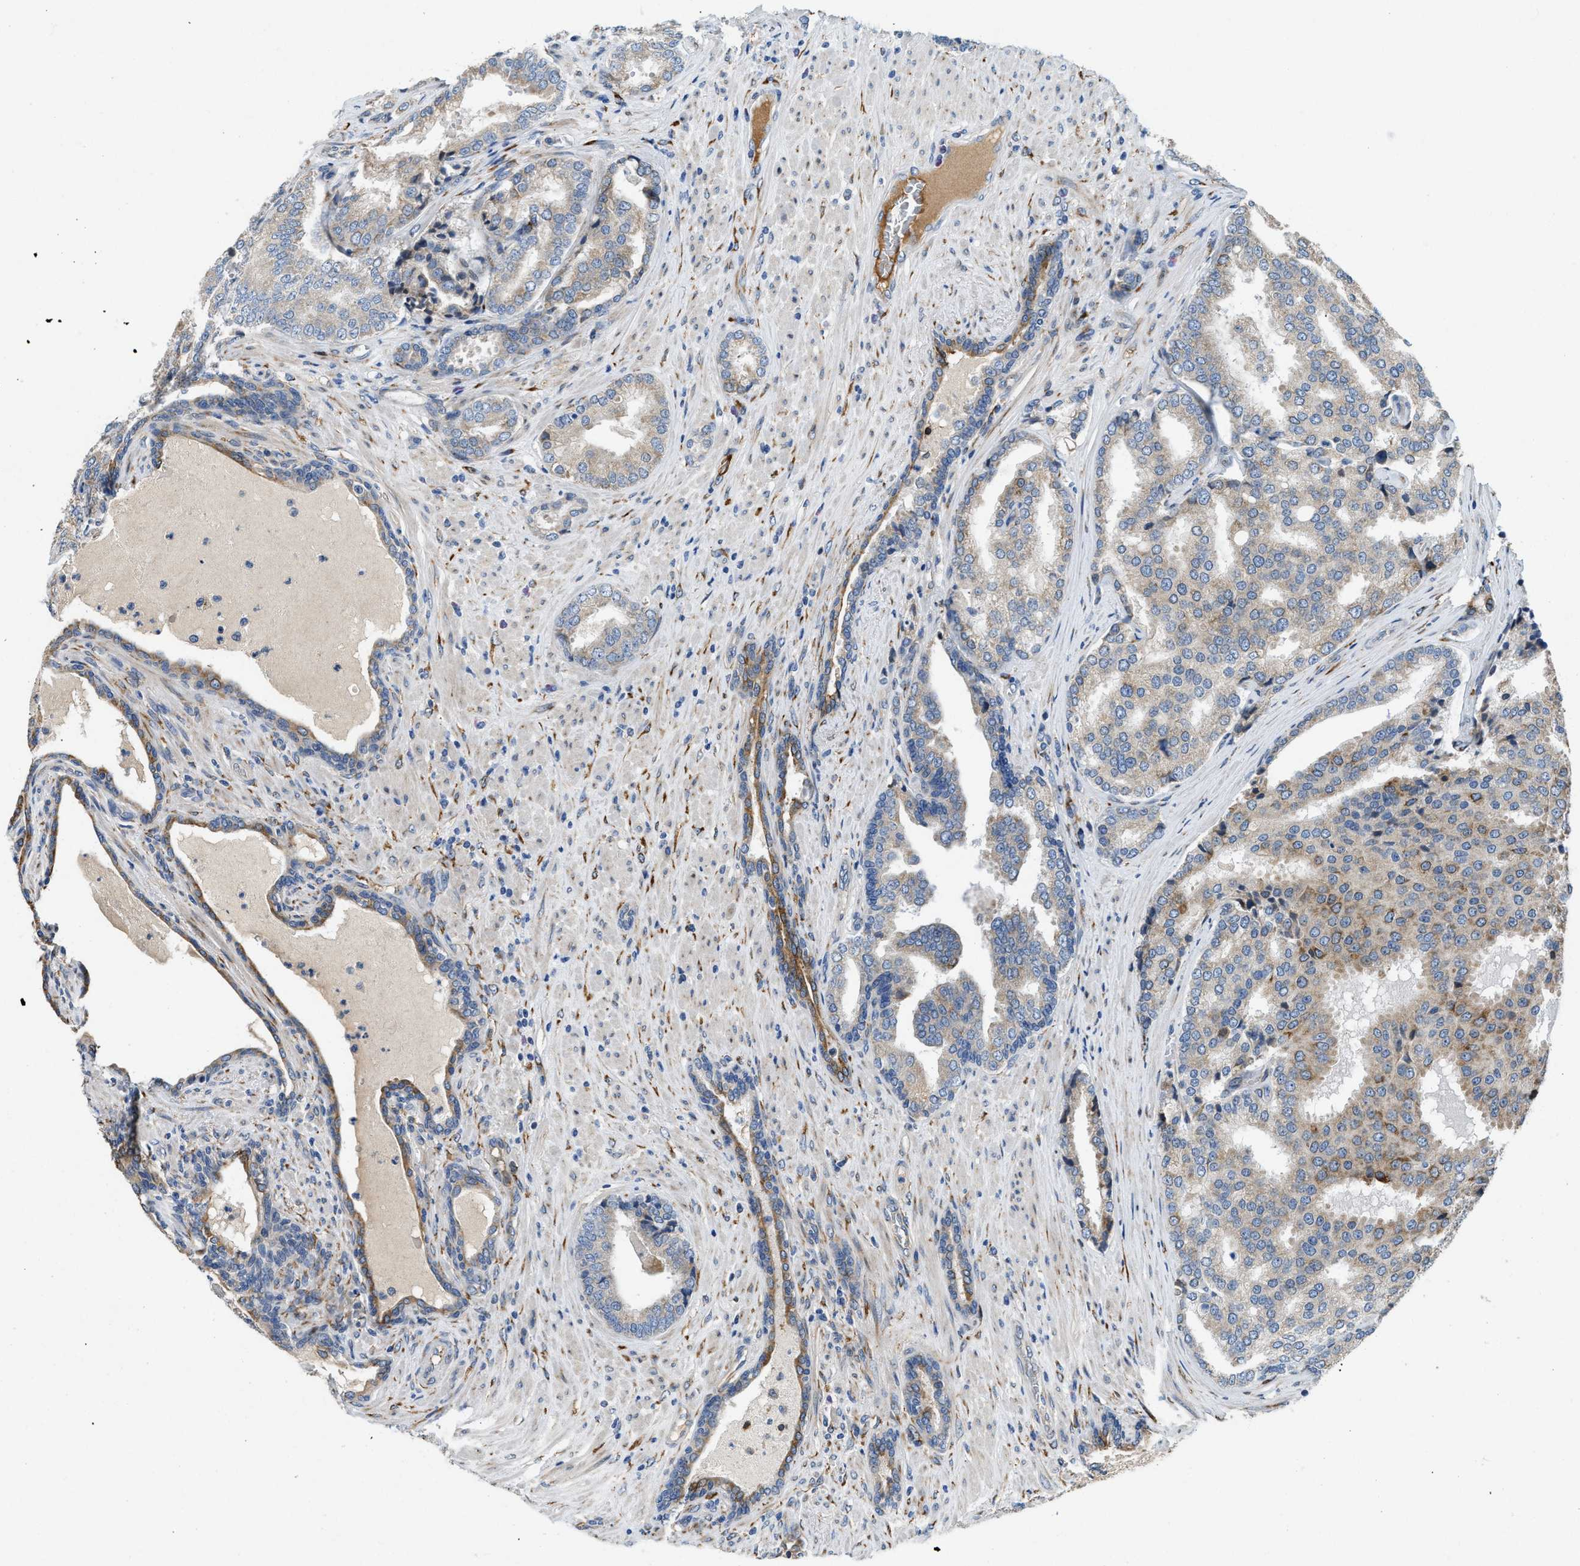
{"staining": {"intensity": "weak", "quantity": "25%-75%", "location": "cytoplasmic/membranous"}, "tissue": "prostate cancer", "cell_type": "Tumor cells", "image_type": "cancer", "snomed": [{"axis": "morphology", "description": "Adenocarcinoma, High grade"}, {"axis": "topography", "description": "Prostate"}], "caption": "Protein expression analysis of human prostate cancer (adenocarcinoma (high-grade)) reveals weak cytoplasmic/membranous positivity in about 25%-75% of tumor cells.", "gene": "GGCX", "patient": {"sex": "male", "age": 50}}